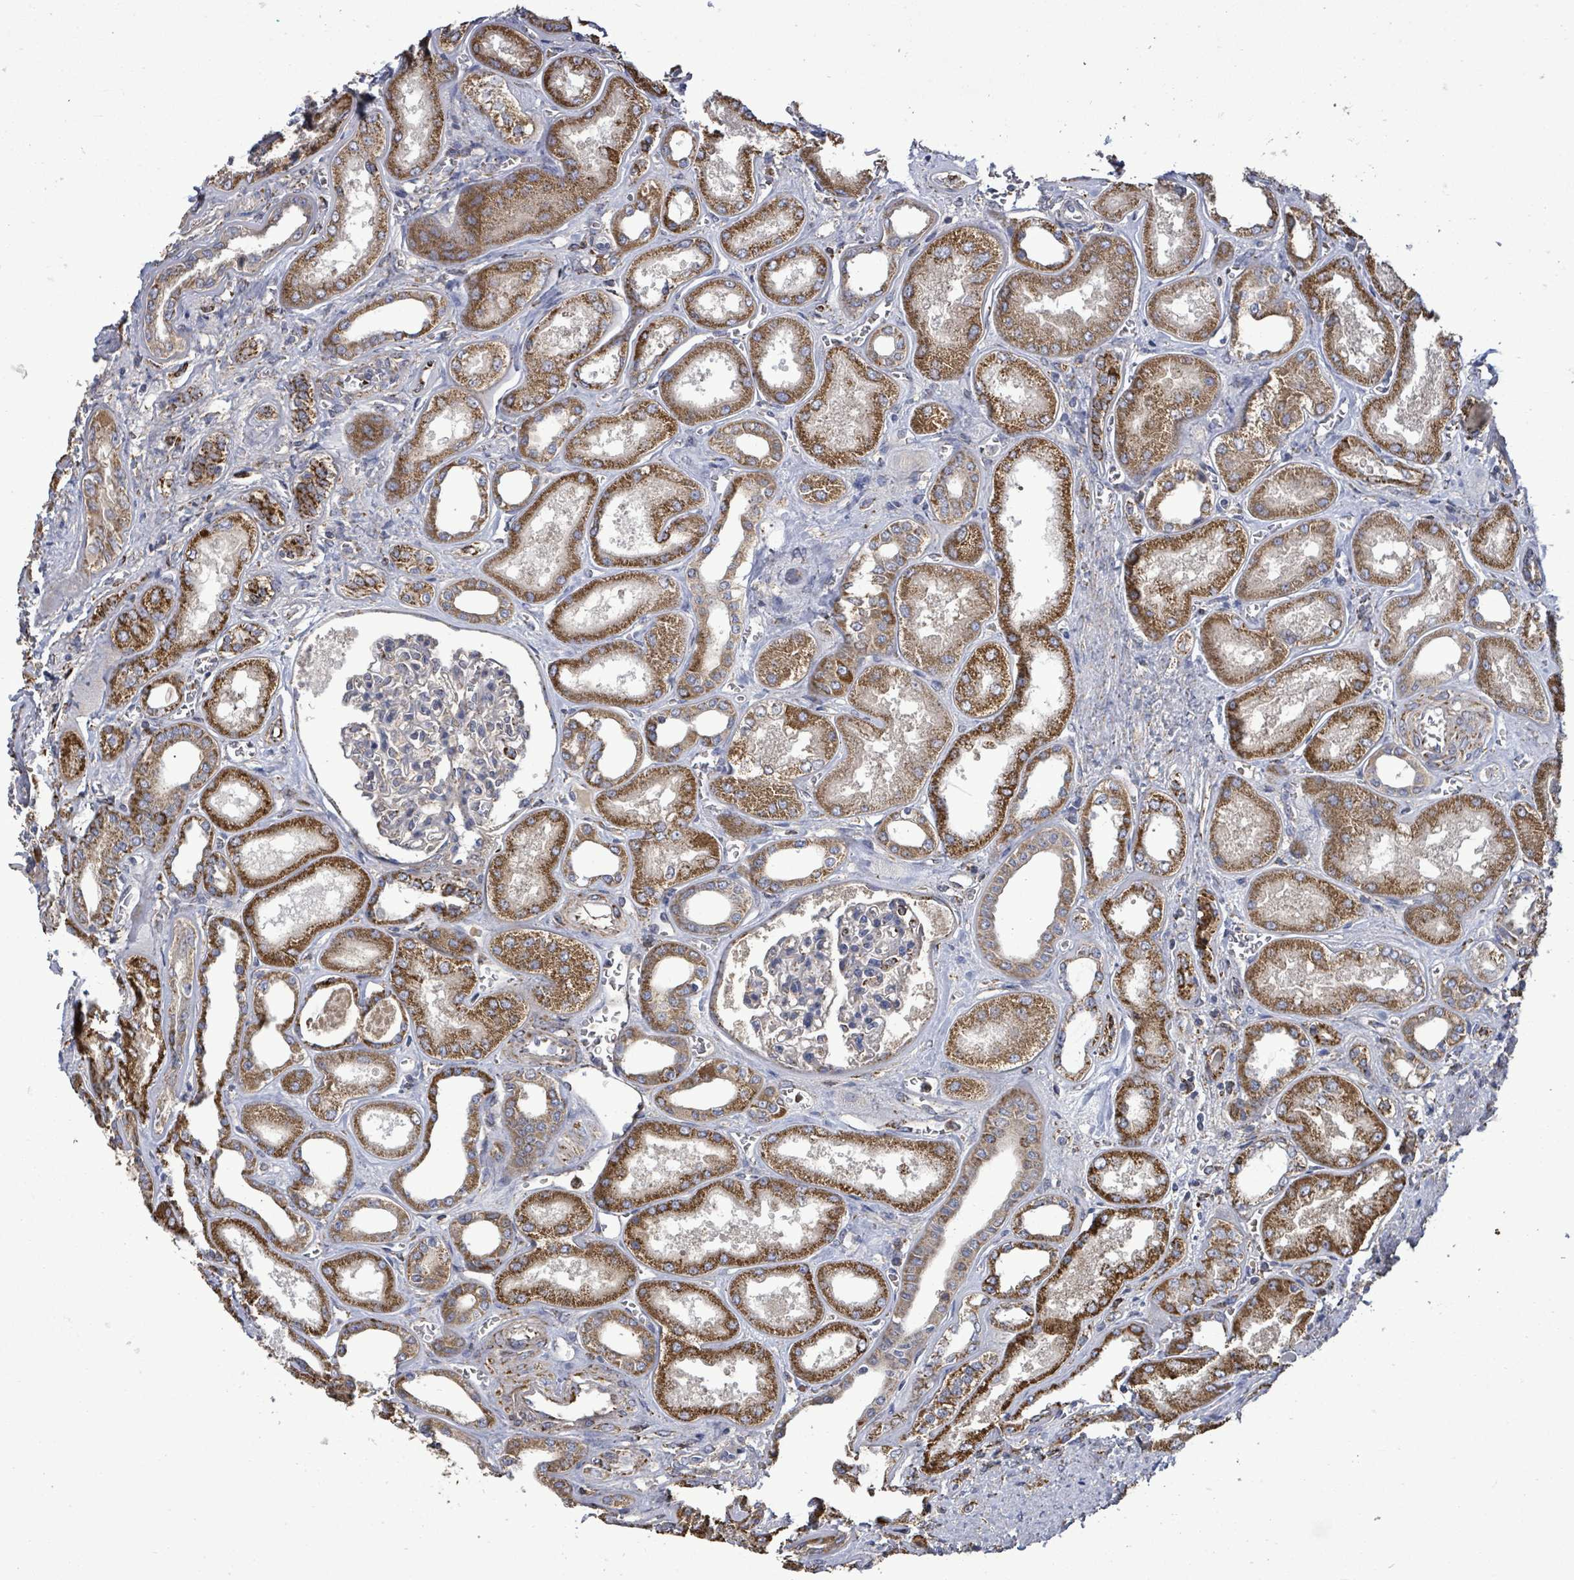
{"staining": {"intensity": "negative", "quantity": "none", "location": "none"}, "tissue": "kidney", "cell_type": "Cells in glomeruli", "image_type": "normal", "snomed": [{"axis": "morphology", "description": "Normal tissue, NOS"}, {"axis": "morphology", "description": "Adenocarcinoma, NOS"}, {"axis": "topography", "description": "Kidney"}], "caption": "Immunohistochemical staining of unremarkable human kidney displays no significant staining in cells in glomeruli. (DAB (3,3'-diaminobenzidine) immunohistochemistry (IHC) visualized using brightfield microscopy, high magnification).", "gene": "MTMR12", "patient": {"sex": "female", "age": 68}}